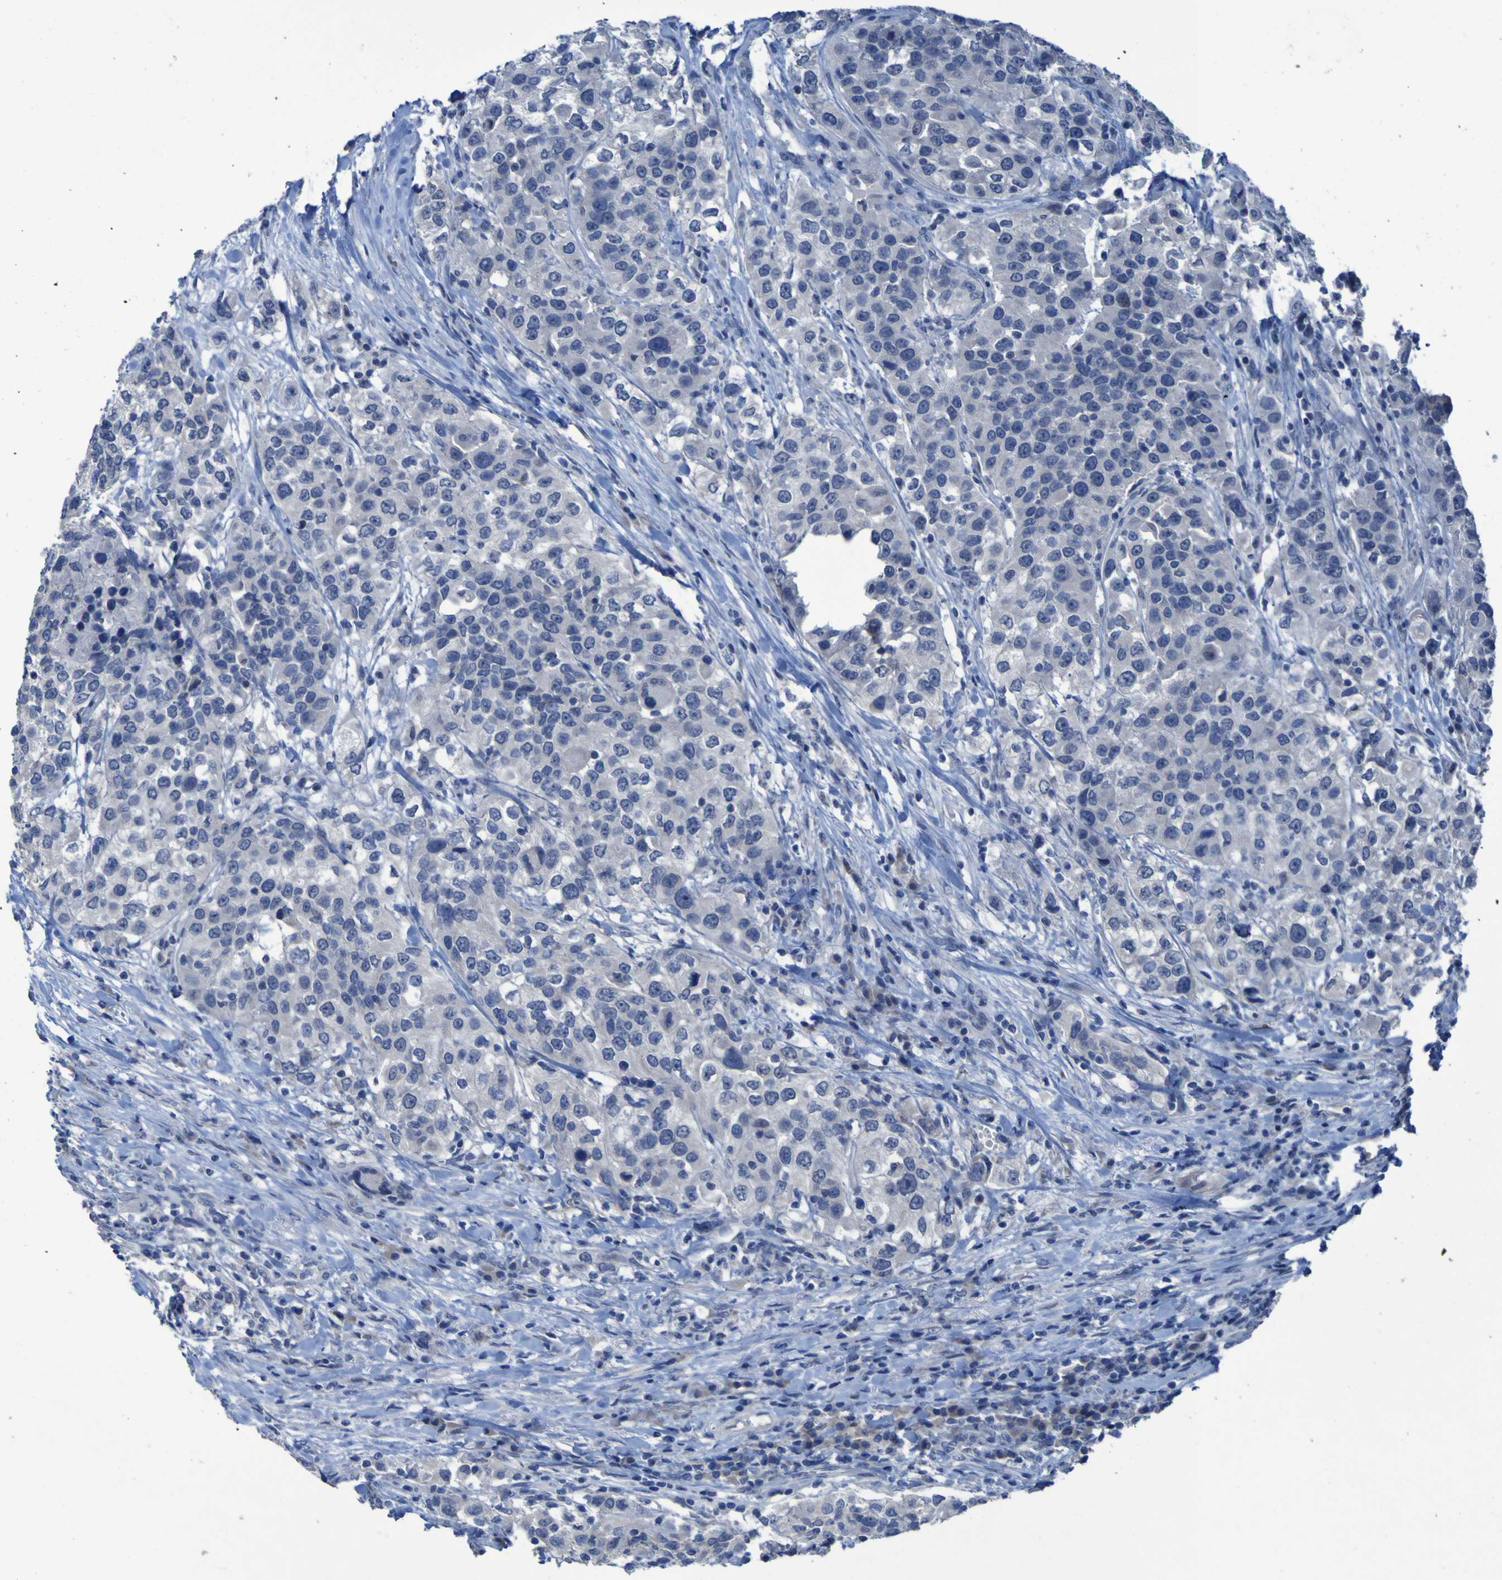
{"staining": {"intensity": "negative", "quantity": "none", "location": "none"}, "tissue": "urothelial cancer", "cell_type": "Tumor cells", "image_type": "cancer", "snomed": [{"axis": "morphology", "description": "Urothelial carcinoma, High grade"}, {"axis": "topography", "description": "Urinary bladder"}], "caption": "DAB immunohistochemical staining of human urothelial cancer shows no significant staining in tumor cells. (DAB immunohistochemistry with hematoxylin counter stain).", "gene": "CLDN18", "patient": {"sex": "female", "age": 80}}